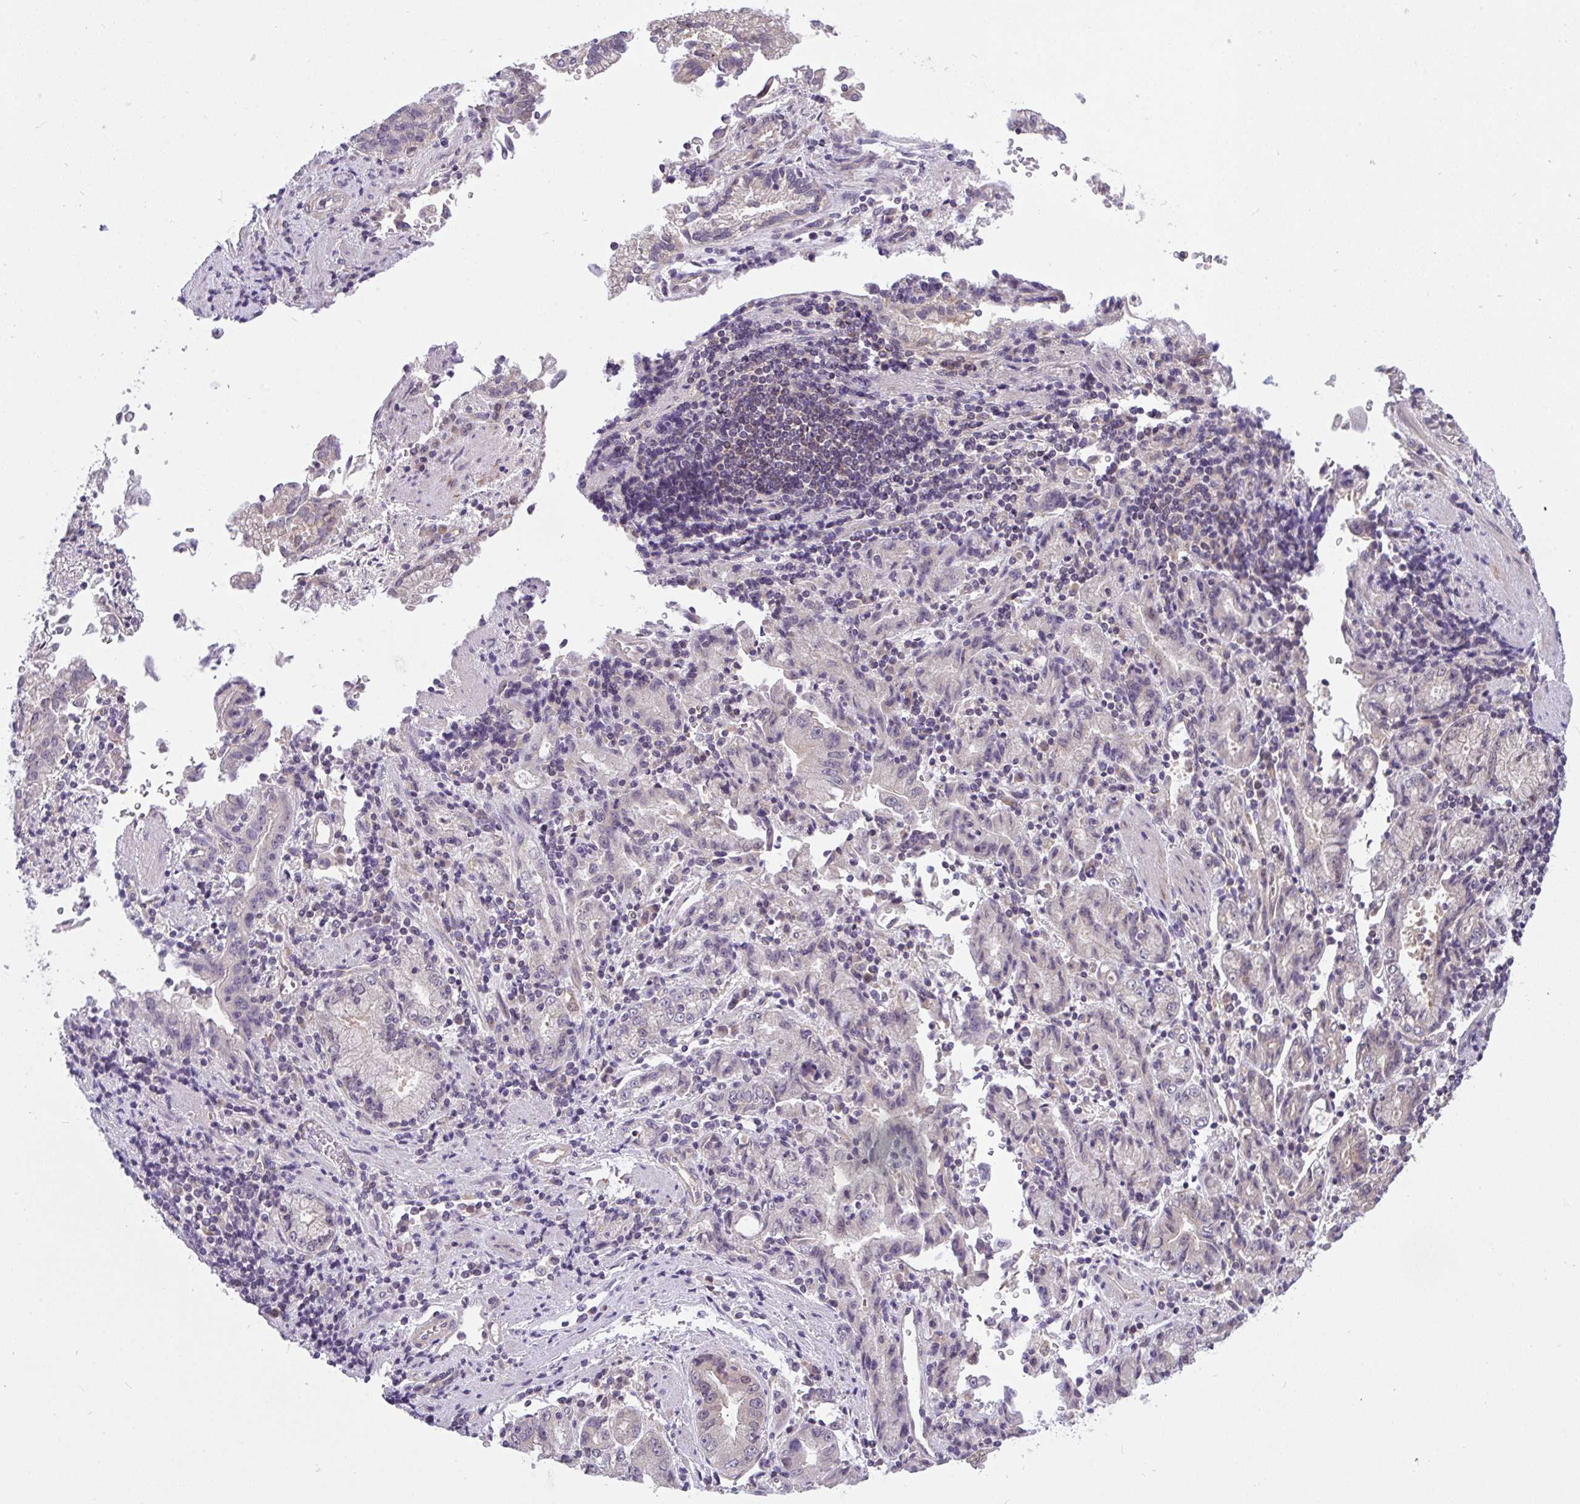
{"staining": {"intensity": "negative", "quantity": "none", "location": "none"}, "tissue": "stomach cancer", "cell_type": "Tumor cells", "image_type": "cancer", "snomed": [{"axis": "morphology", "description": "Adenocarcinoma, NOS"}, {"axis": "topography", "description": "Stomach"}], "caption": "Photomicrograph shows no protein staining in tumor cells of stomach cancer tissue. (Immunohistochemistry, brightfield microscopy, high magnification).", "gene": "C19orf54", "patient": {"sex": "male", "age": 62}}